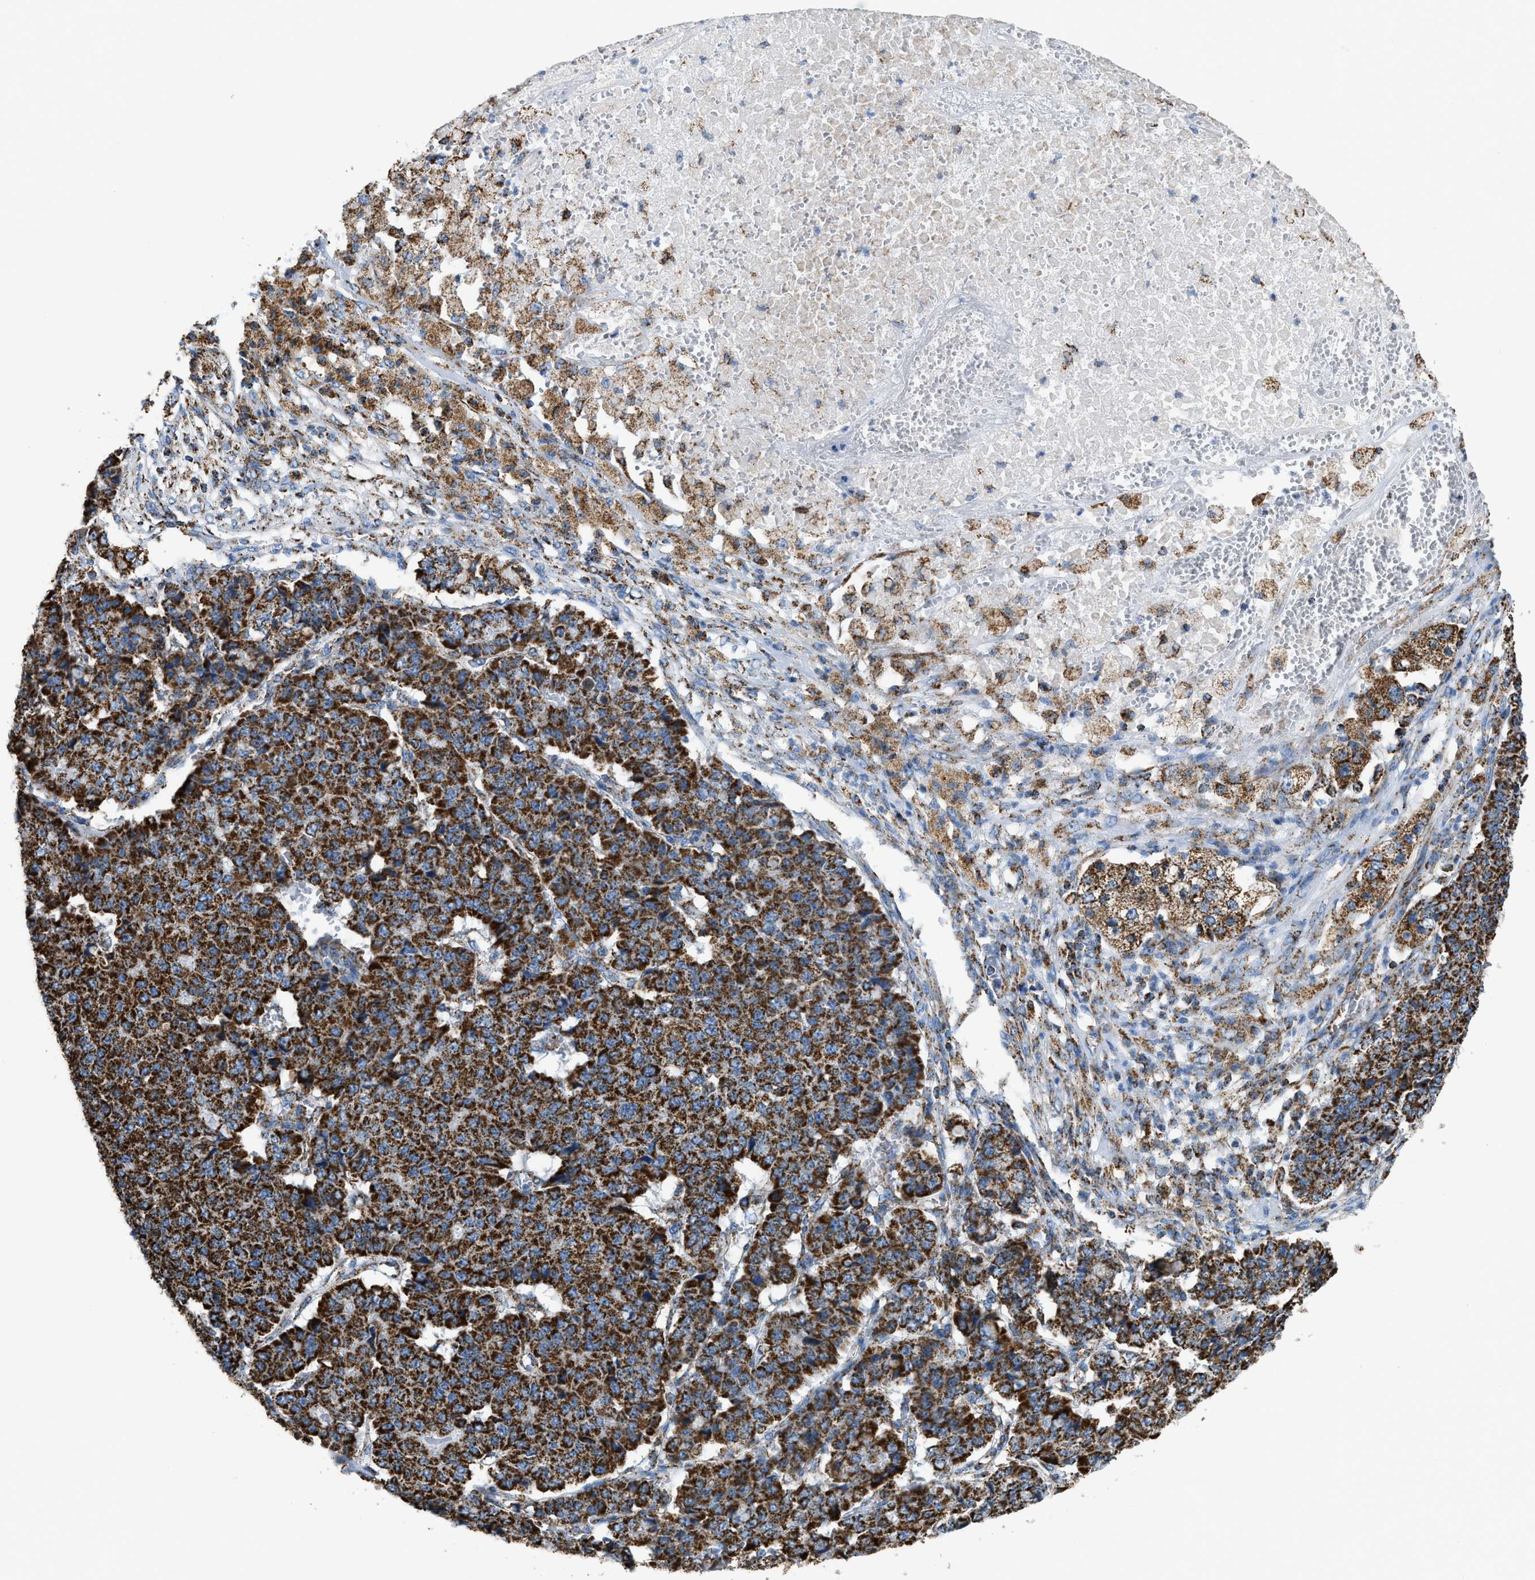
{"staining": {"intensity": "strong", "quantity": ">75%", "location": "cytoplasmic/membranous"}, "tissue": "pancreatic cancer", "cell_type": "Tumor cells", "image_type": "cancer", "snomed": [{"axis": "morphology", "description": "Adenocarcinoma, NOS"}, {"axis": "topography", "description": "Pancreas"}], "caption": "Immunohistochemistry (IHC) histopathology image of neoplastic tissue: pancreatic cancer stained using immunohistochemistry (IHC) shows high levels of strong protein expression localized specifically in the cytoplasmic/membranous of tumor cells, appearing as a cytoplasmic/membranous brown color.", "gene": "ETFB", "patient": {"sex": "male", "age": 50}}